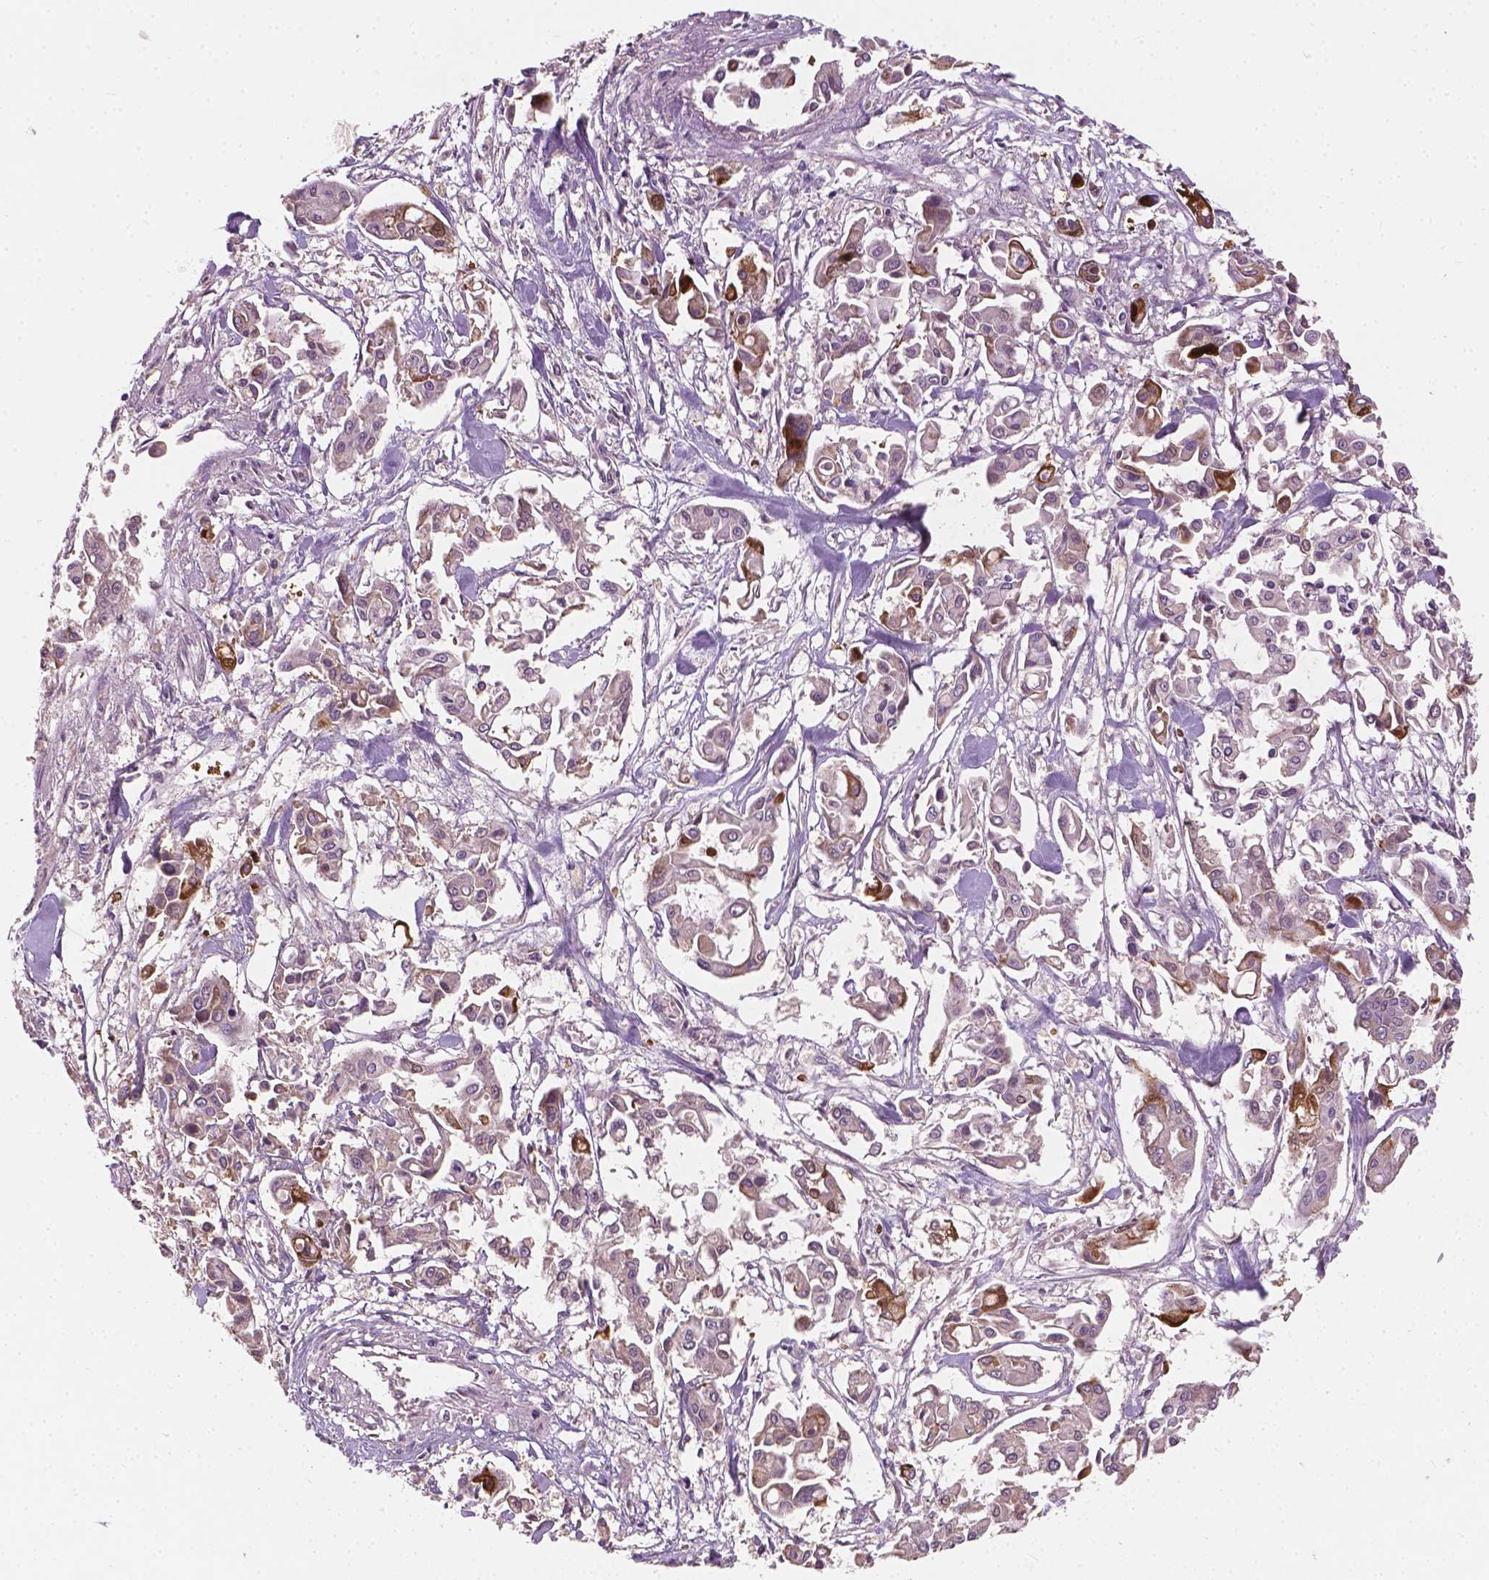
{"staining": {"intensity": "moderate", "quantity": "<25%", "location": "cytoplasmic/membranous"}, "tissue": "pancreatic cancer", "cell_type": "Tumor cells", "image_type": "cancer", "snomed": [{"axis": "morphology", "description": "Adenocarcinoma, NOS"}, {"axis": "topography", "description": "Pancreas"}], "caption": "A brown stain labels moderate cytoplasmic/membranous expression of a protein in human pancreatic cancer (adenocarcinoma) tumor cells. Immunohistochemistry stains the protein of interest in brown and the nuclei are stained blue.", "gene": "KRT17", "patient": {"sex": "male", "age": 61}}